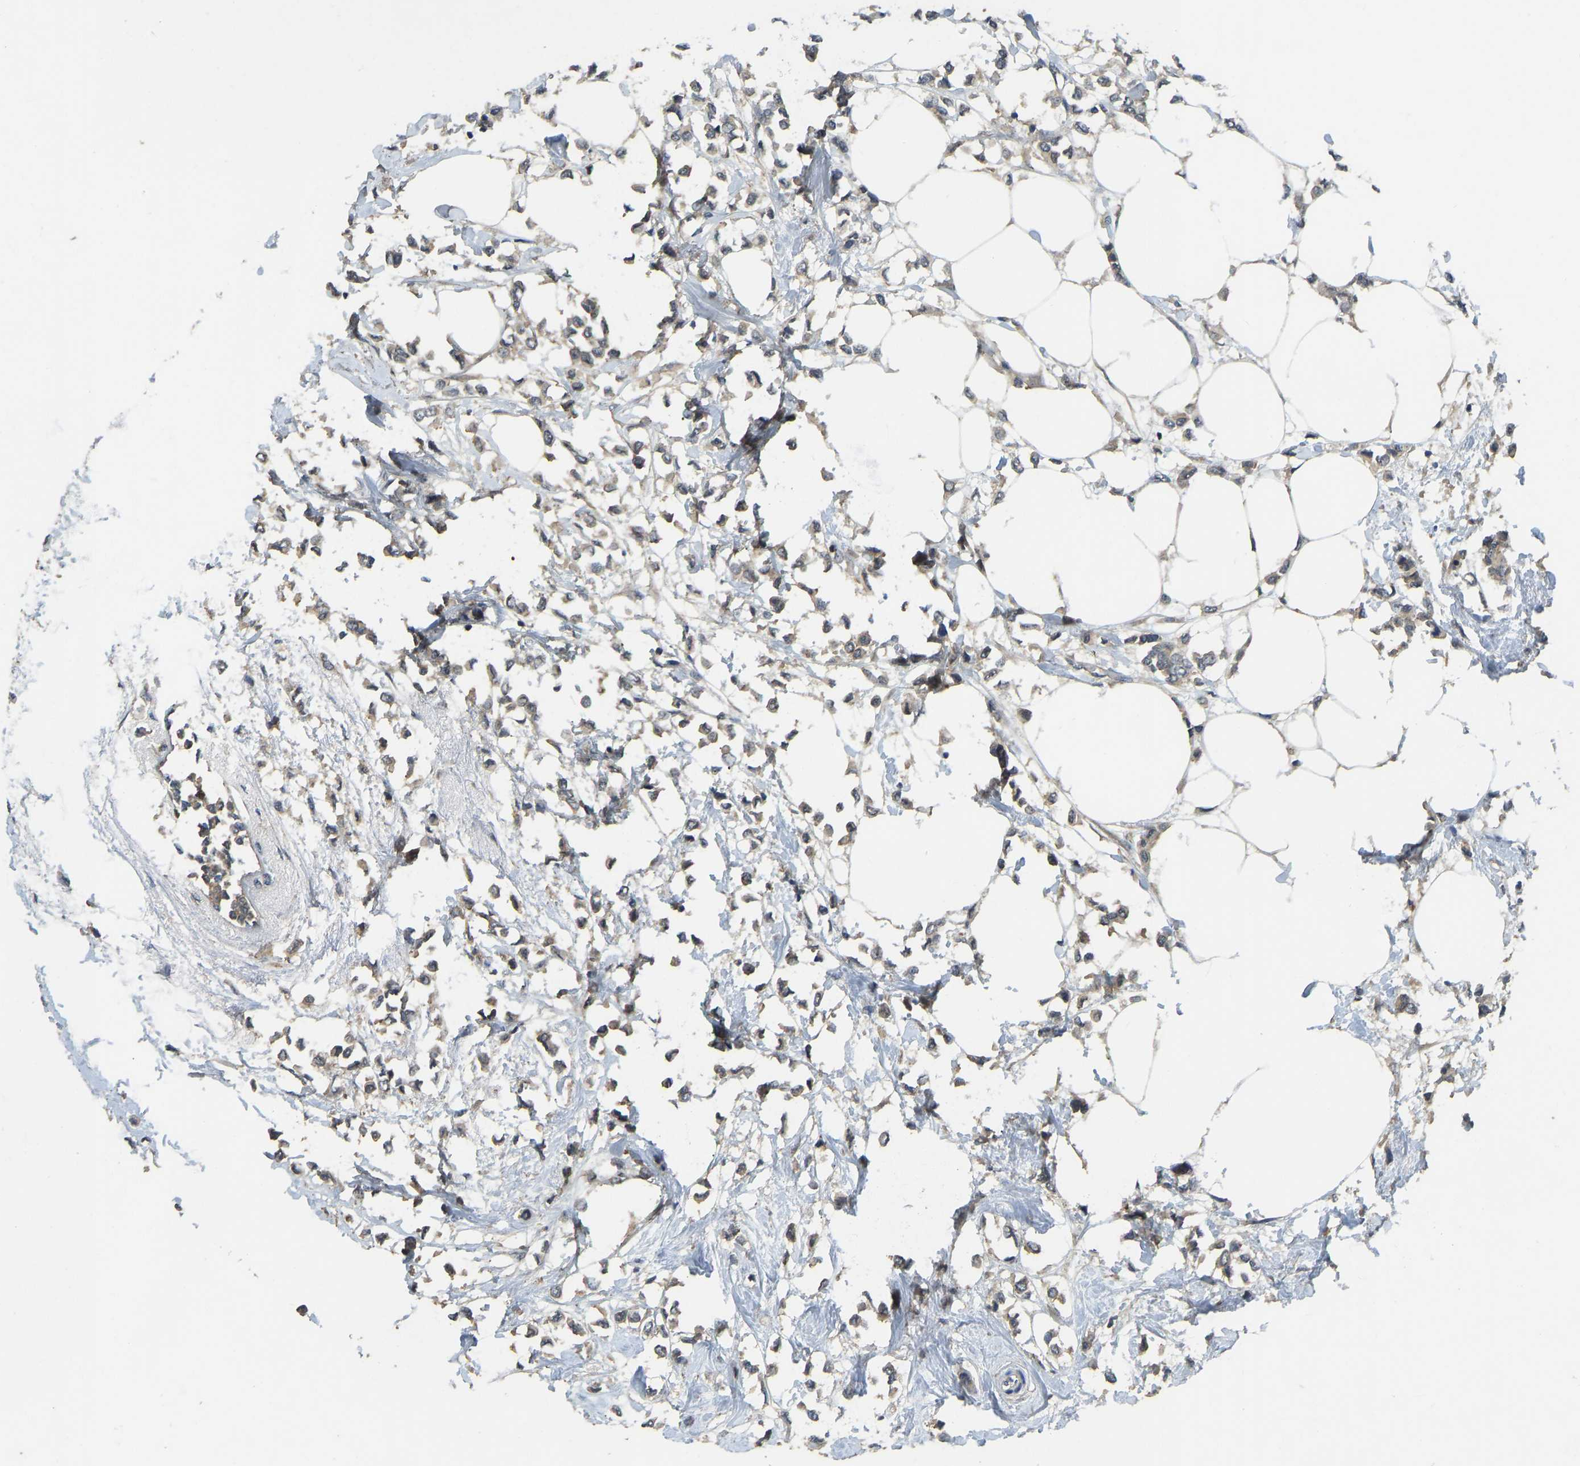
{"staining": {"intensity": "moderate", "quantity": ">75%", "location": "cytoplasmic/membranous"}, "tissue": "breast cancer", "cell_type": "Tumor cells", "image_type": "cancer", "snomed": [{"axis": "morphology", "description": "Lobular carcinoma"}, {"axis": "topography", "description": "Breast"}], "caption": "Approximately >75% of tumor cells in human breast lobular carcinoma show moderate cytoplasmic/membranous protein positivity as visualized by brown immunohistochemical staining.", "gene": "NDRG3", "patient": {"sex": "female", "age": 51}}